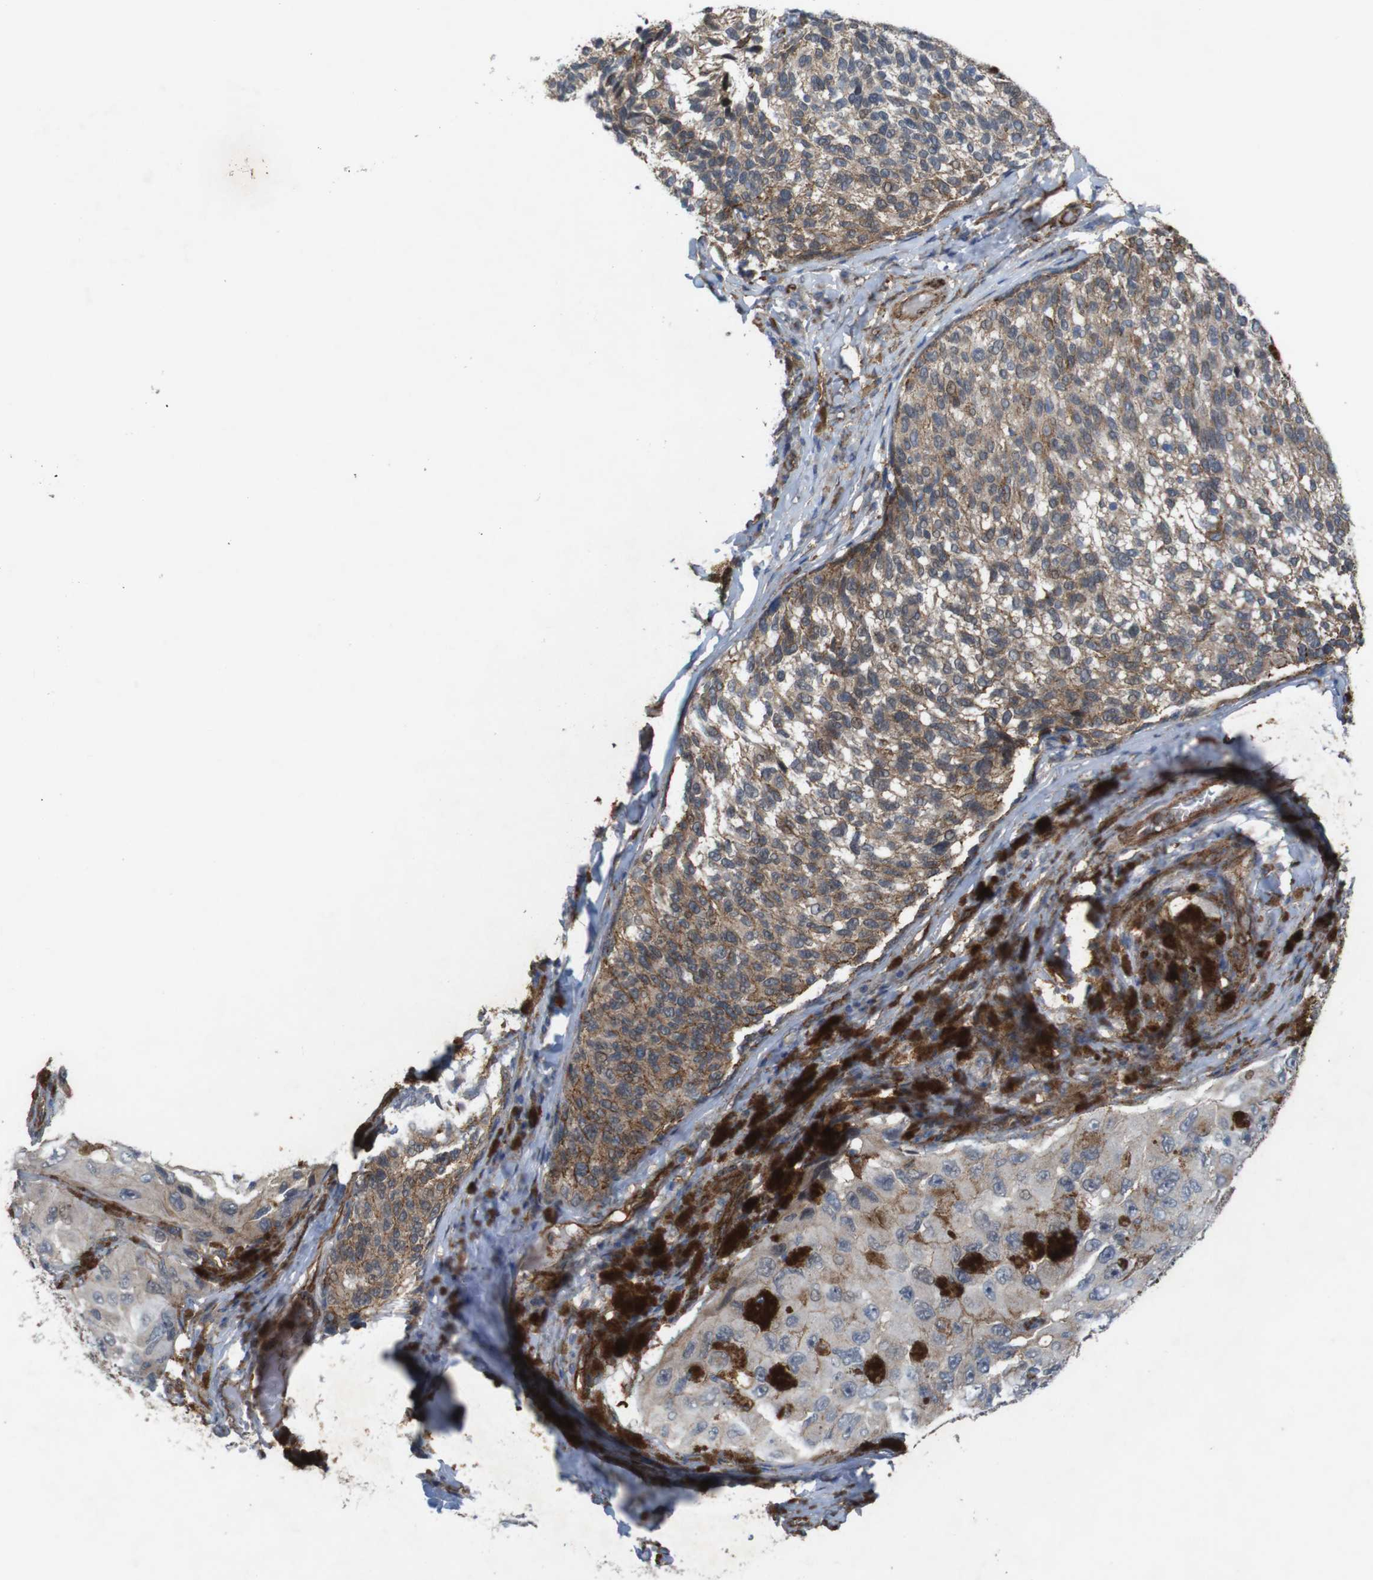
{"staining": {"intensity": "moderate", "quantity": "25%-75%", "location": "cytoplasmic/membranous"}, "tissue": "melanoma", "cell_type": "Tumor cells", "image_type": "cancer", "snomed": [{"axis": "morphology", "description": "Malignant melanoma, NOS"}, {"axis": "topography", "description": "Skin"}], "caption": "Protein expression analysis of melanoma exhibits moderate cytoplasmic/membranous expression in approximately 25%-75% of tumor cells.", "gene": "PTGER4", "patient": {"sex": "female", "age": 73}}